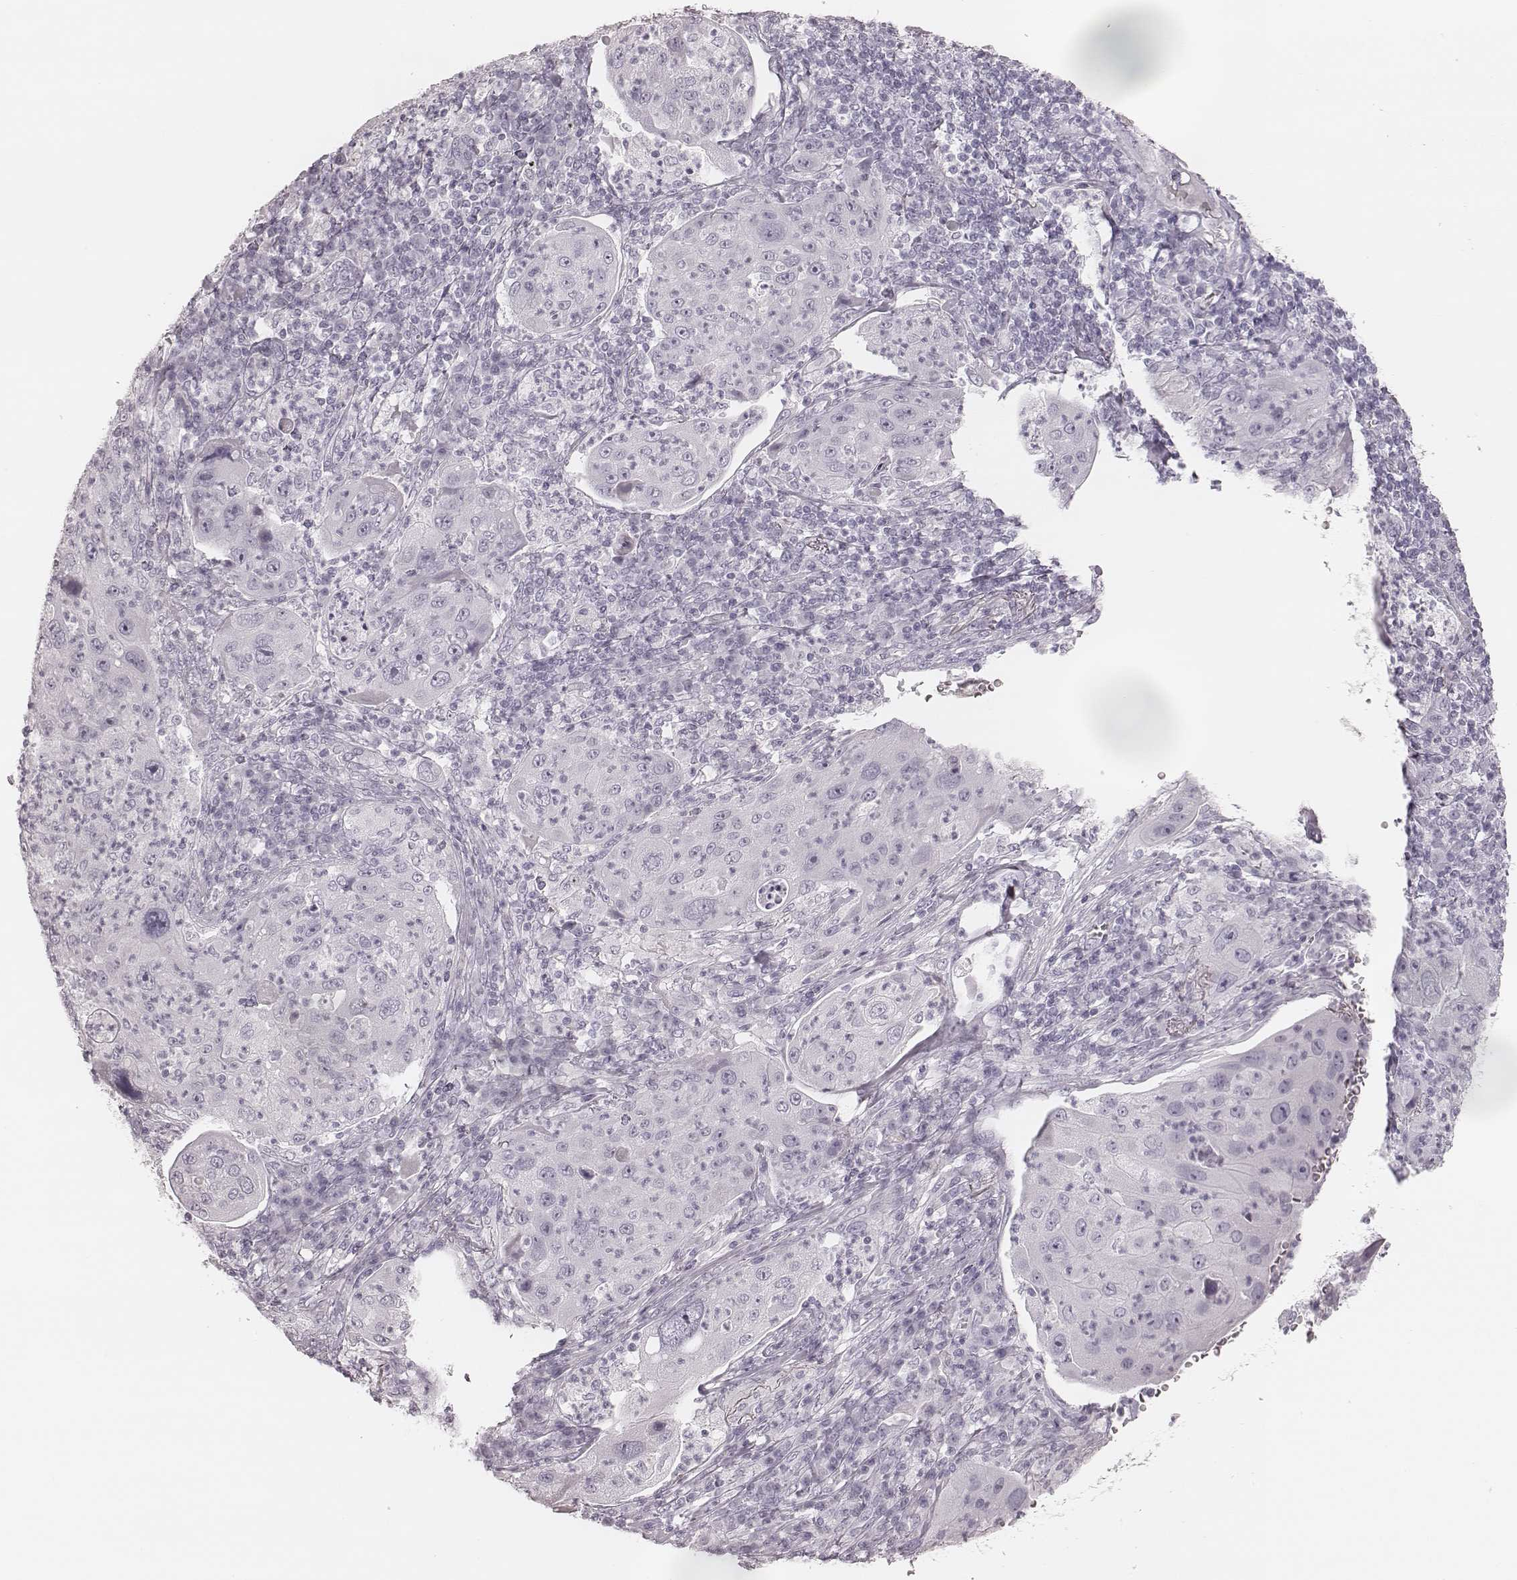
{"staining": {"intensity": "negative", "quantity": "none", "location": "none"}, "tissue": "lung cancer", "cell_type": "Tumor cells", "image_type": "cancer", "snomed": [{"axis": "morphology", "description": "Squamous cell carcinoma, NOS"}, {"axis": "topography", "description": "Lung"}], "caption": "Tumor cells are negative for brown protein staining in lung cancer (squamous cell carcinoma).", "gene": "MSX1", "patient": {"sex": "female", "age": 59}}